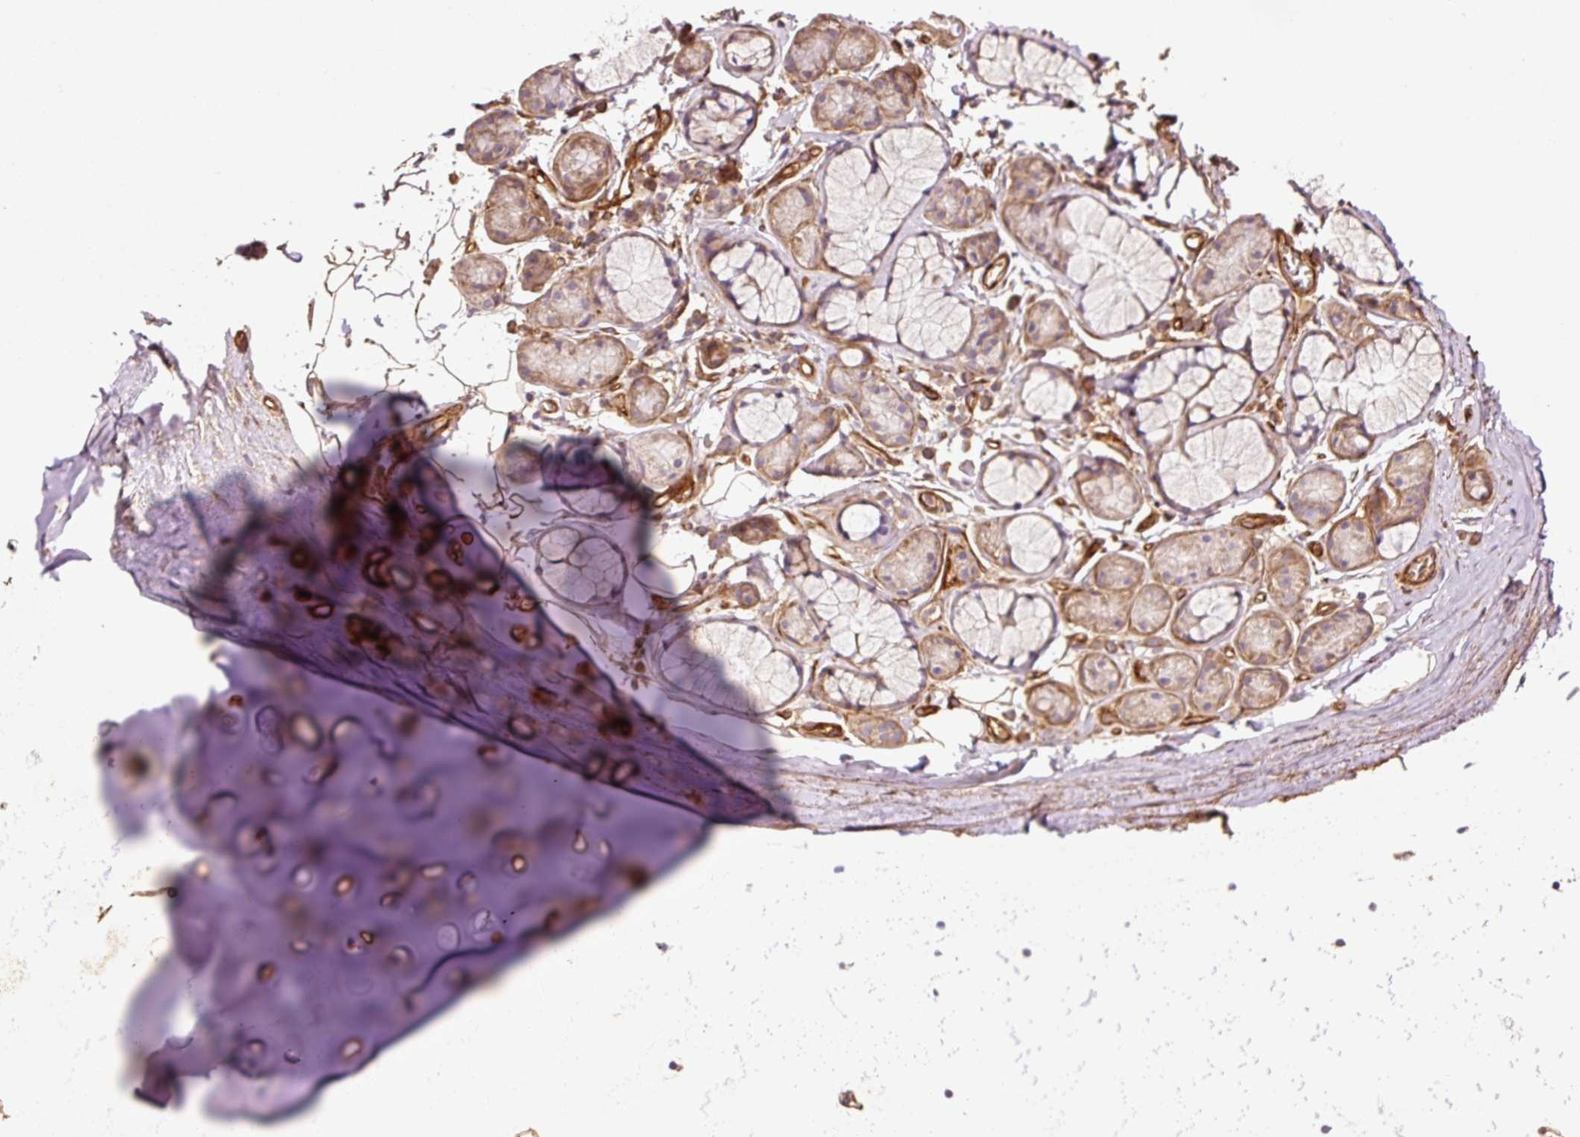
{"staining": {"intensity": "moderate", "quantity": ">75%", "location": "cytoplasmic/membranous"}, "tissue": "soft tissue", "cell_type": "Chondrocytes", "image_type": "normal", "snomed": [{"axis": "morphology", "description": "Normal tissue, NOS"}, {"axis": "topography", "description": "Cartilage tissue"}, {"axis": "topography", "description": "Bronchus"}, {"axis": "topography", "description": "Peripheral nerve tissue"}], "caption": "Soft tissue stained with immunohistochemistry (IHC) shows moderate cytoplasmic/membranous expression in approximately >75% of chondrocytes.", "gene": "NID2", "patient": {"sex": "female", "age": 59}}